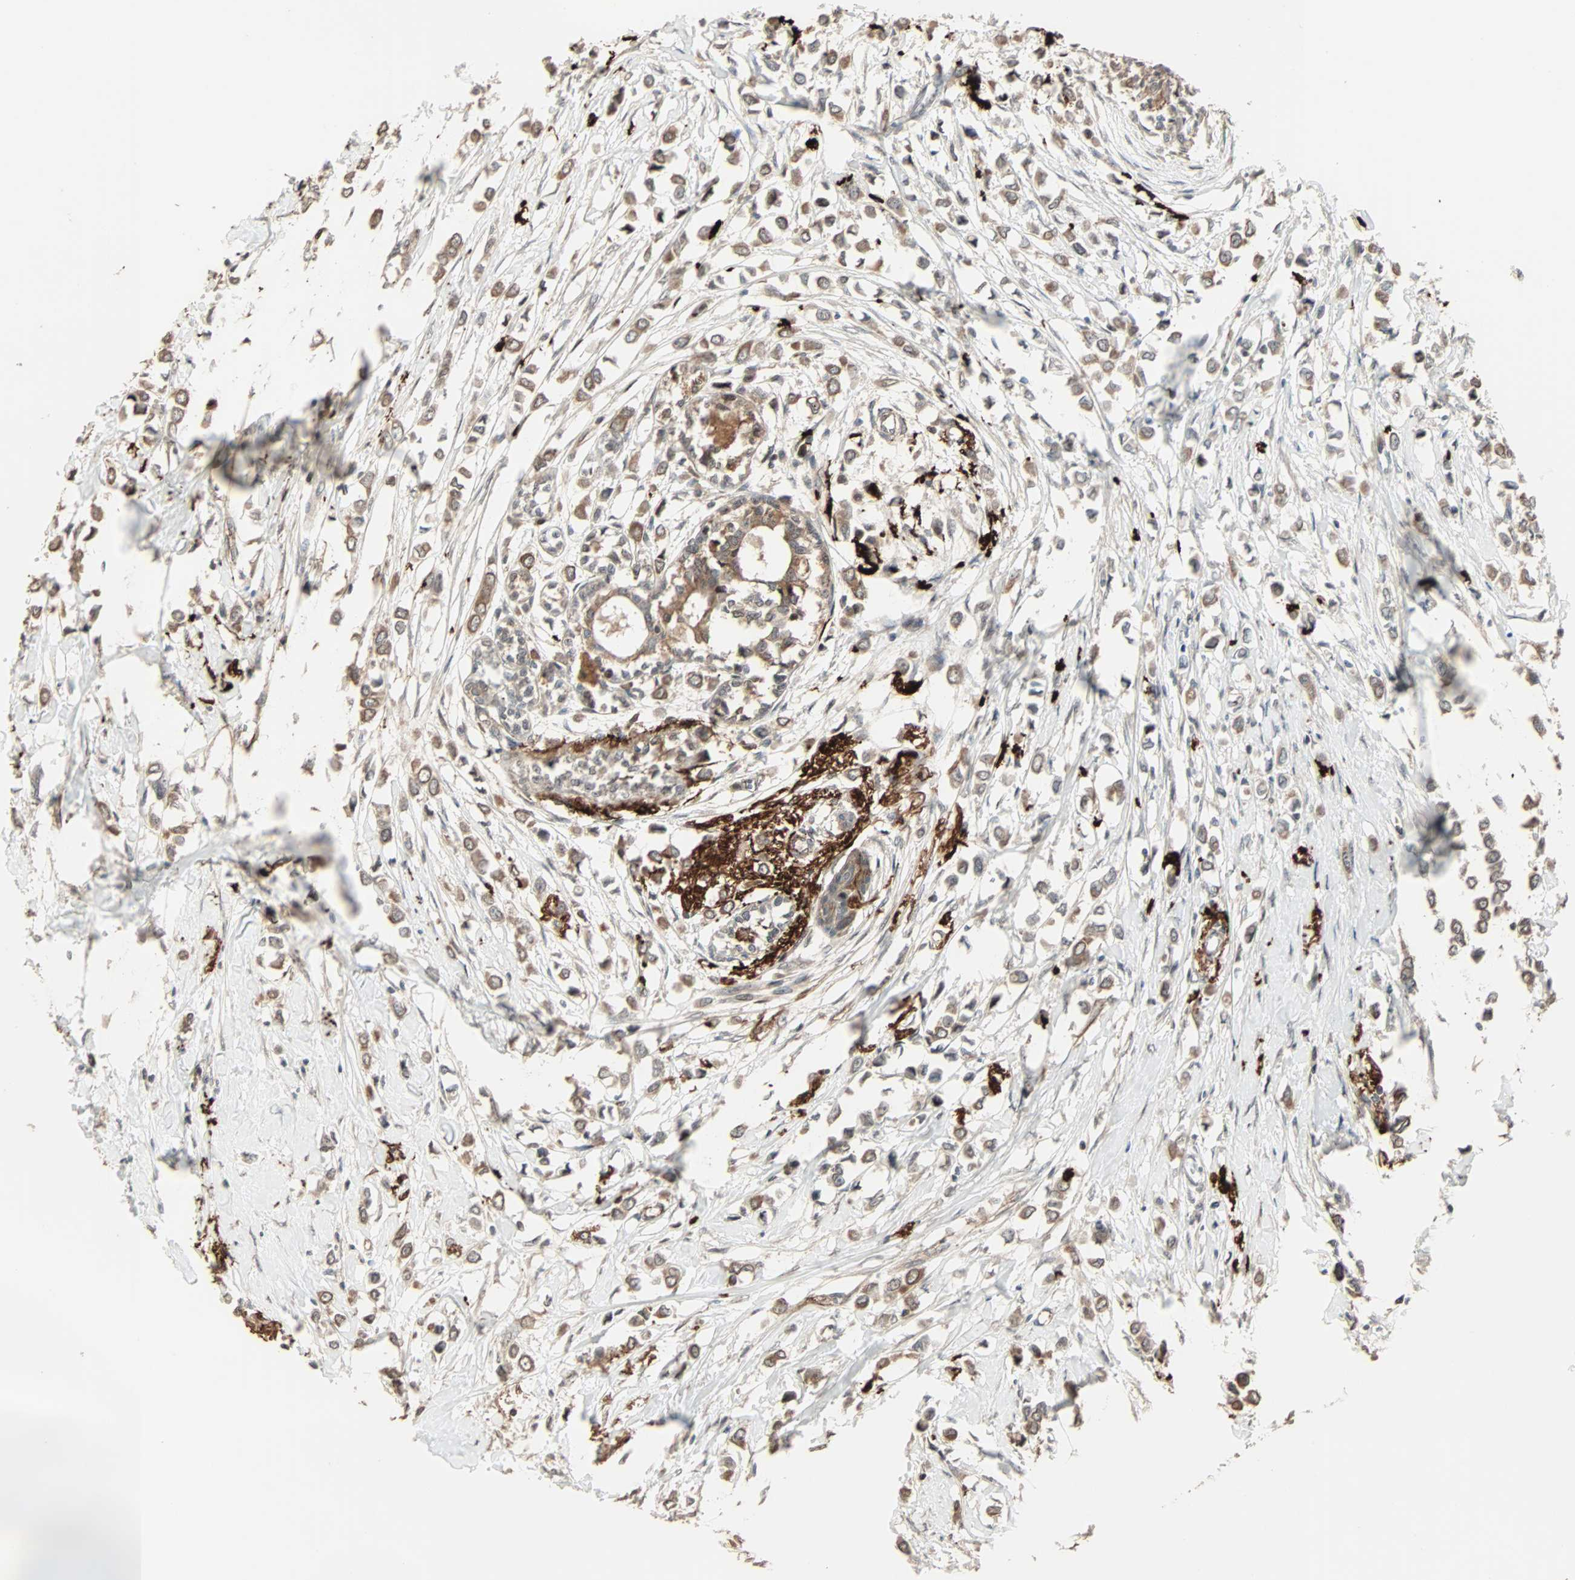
{"staining": {"intensity": "moderate", "quantity": ">75%", "location": "cytoplasmic/membranous"}, "tissue": "breast cancer", "cell_type": "Tumor cells", "image_type": "cancer", "snomed": [{"axis": "morphology", "description": "Lobular carcinoma"}, {"axis": "topography", "description": "Breast"}], "caption": "This photomicrograph exhibits IHC staining of breast lobular carcinoma, with medium moderate cytoplasmic/membranous expression in about >75% of tumor cells.", "gene": "CALCRL", "patient": {"sex": "female", "age": 51}}